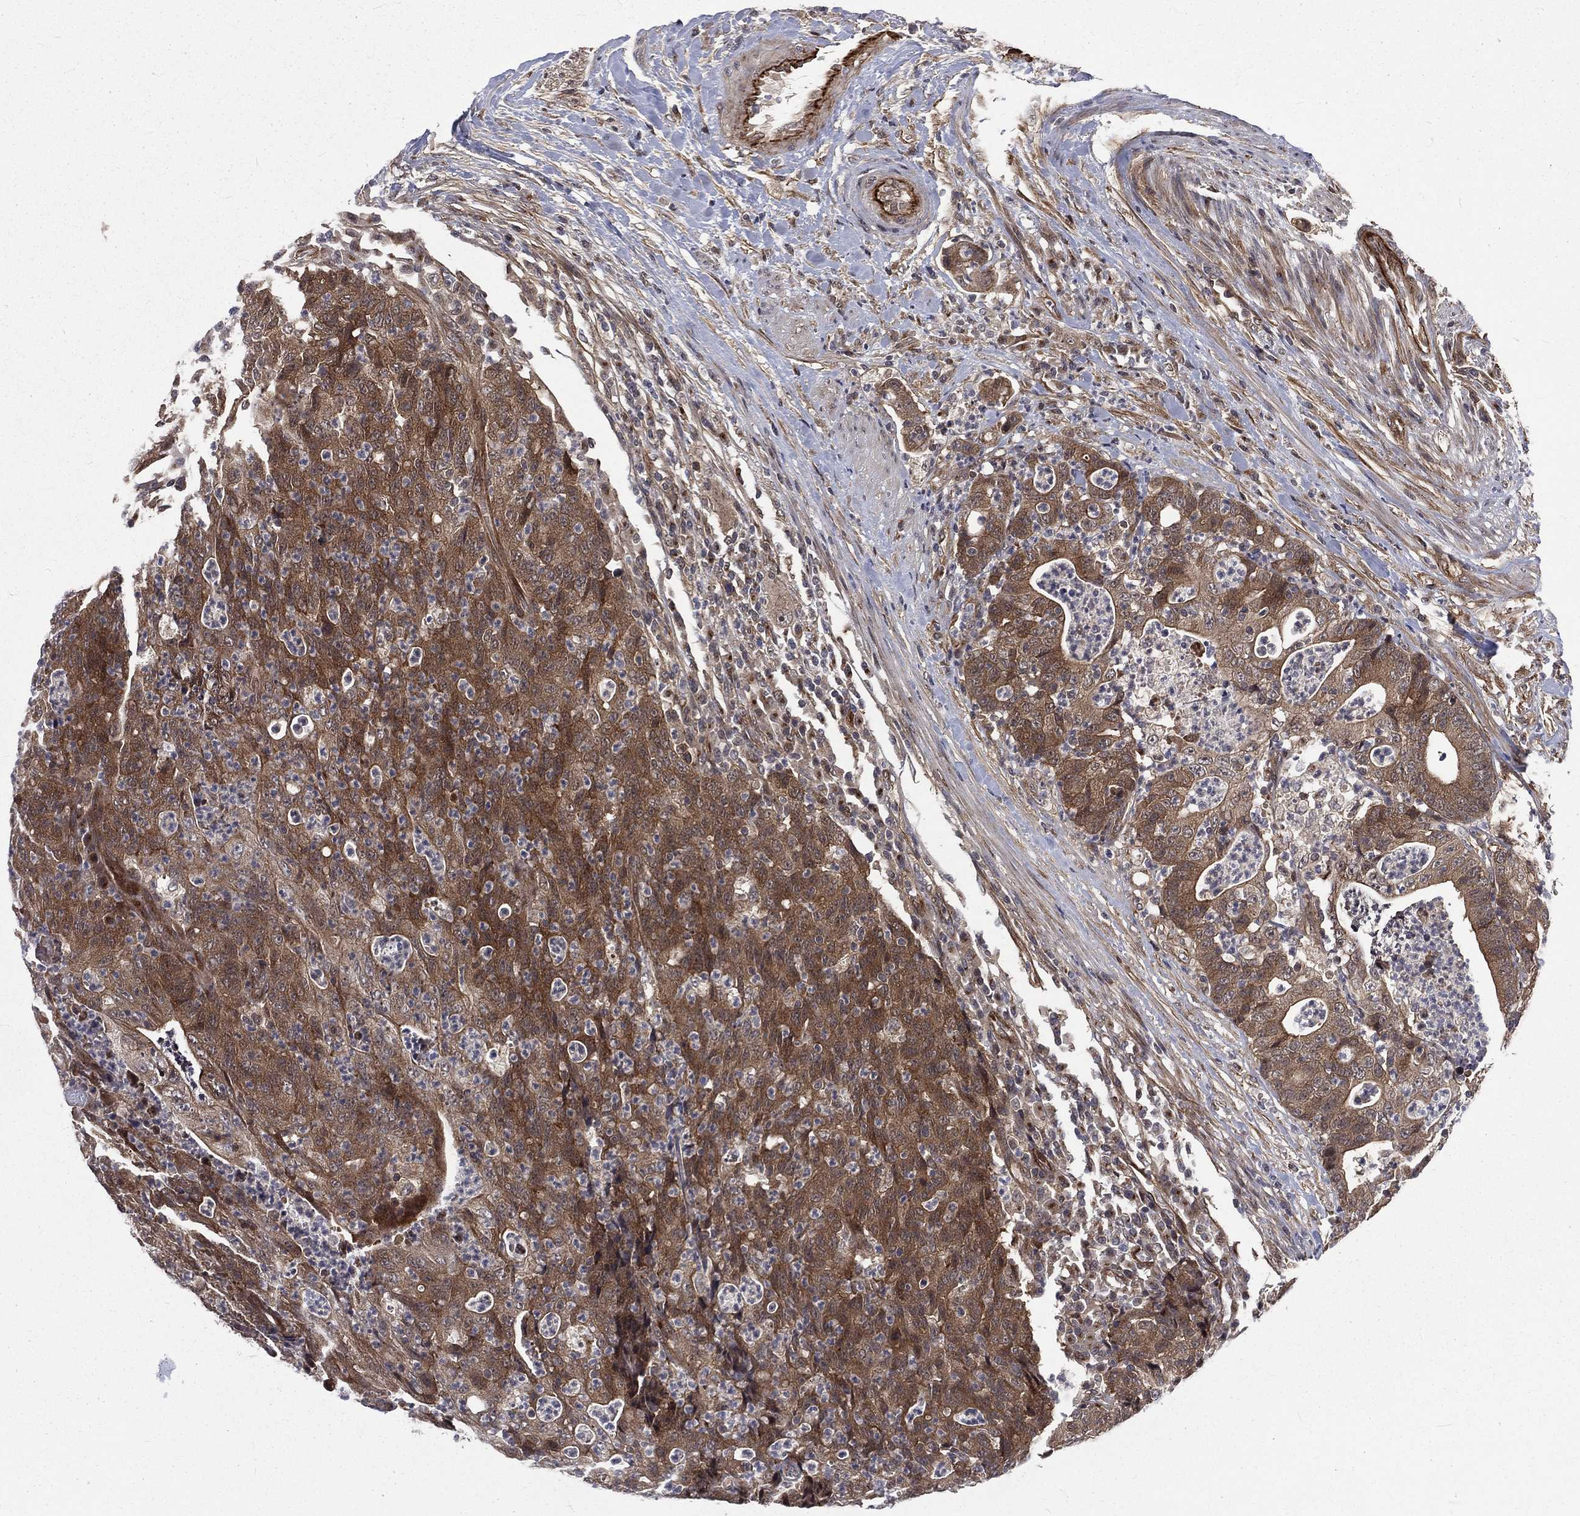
{"staining": {"intensity": "moderate", "quantity": ">75%", "location": "cytoplasmic/membranous"}, "tissue": "colorectal cancer", "cell_type": "Tumor cells", "image_type": "cancer", "snomed": [{"axis": "morphology", "description": "Adenocarcinoma, NOS"}, {"axis": "topography", "description": "Colon"}], "caption": "IHC micrograph of colorectal cancer (adenocarcinoma) stained for a protein (brown), which reveals medium levels of moderate cytoplasmic/membranous expression in about >75% of tumor cells.", "gene": "ARL3", "patient": {"sex": "male", "age": 70}}